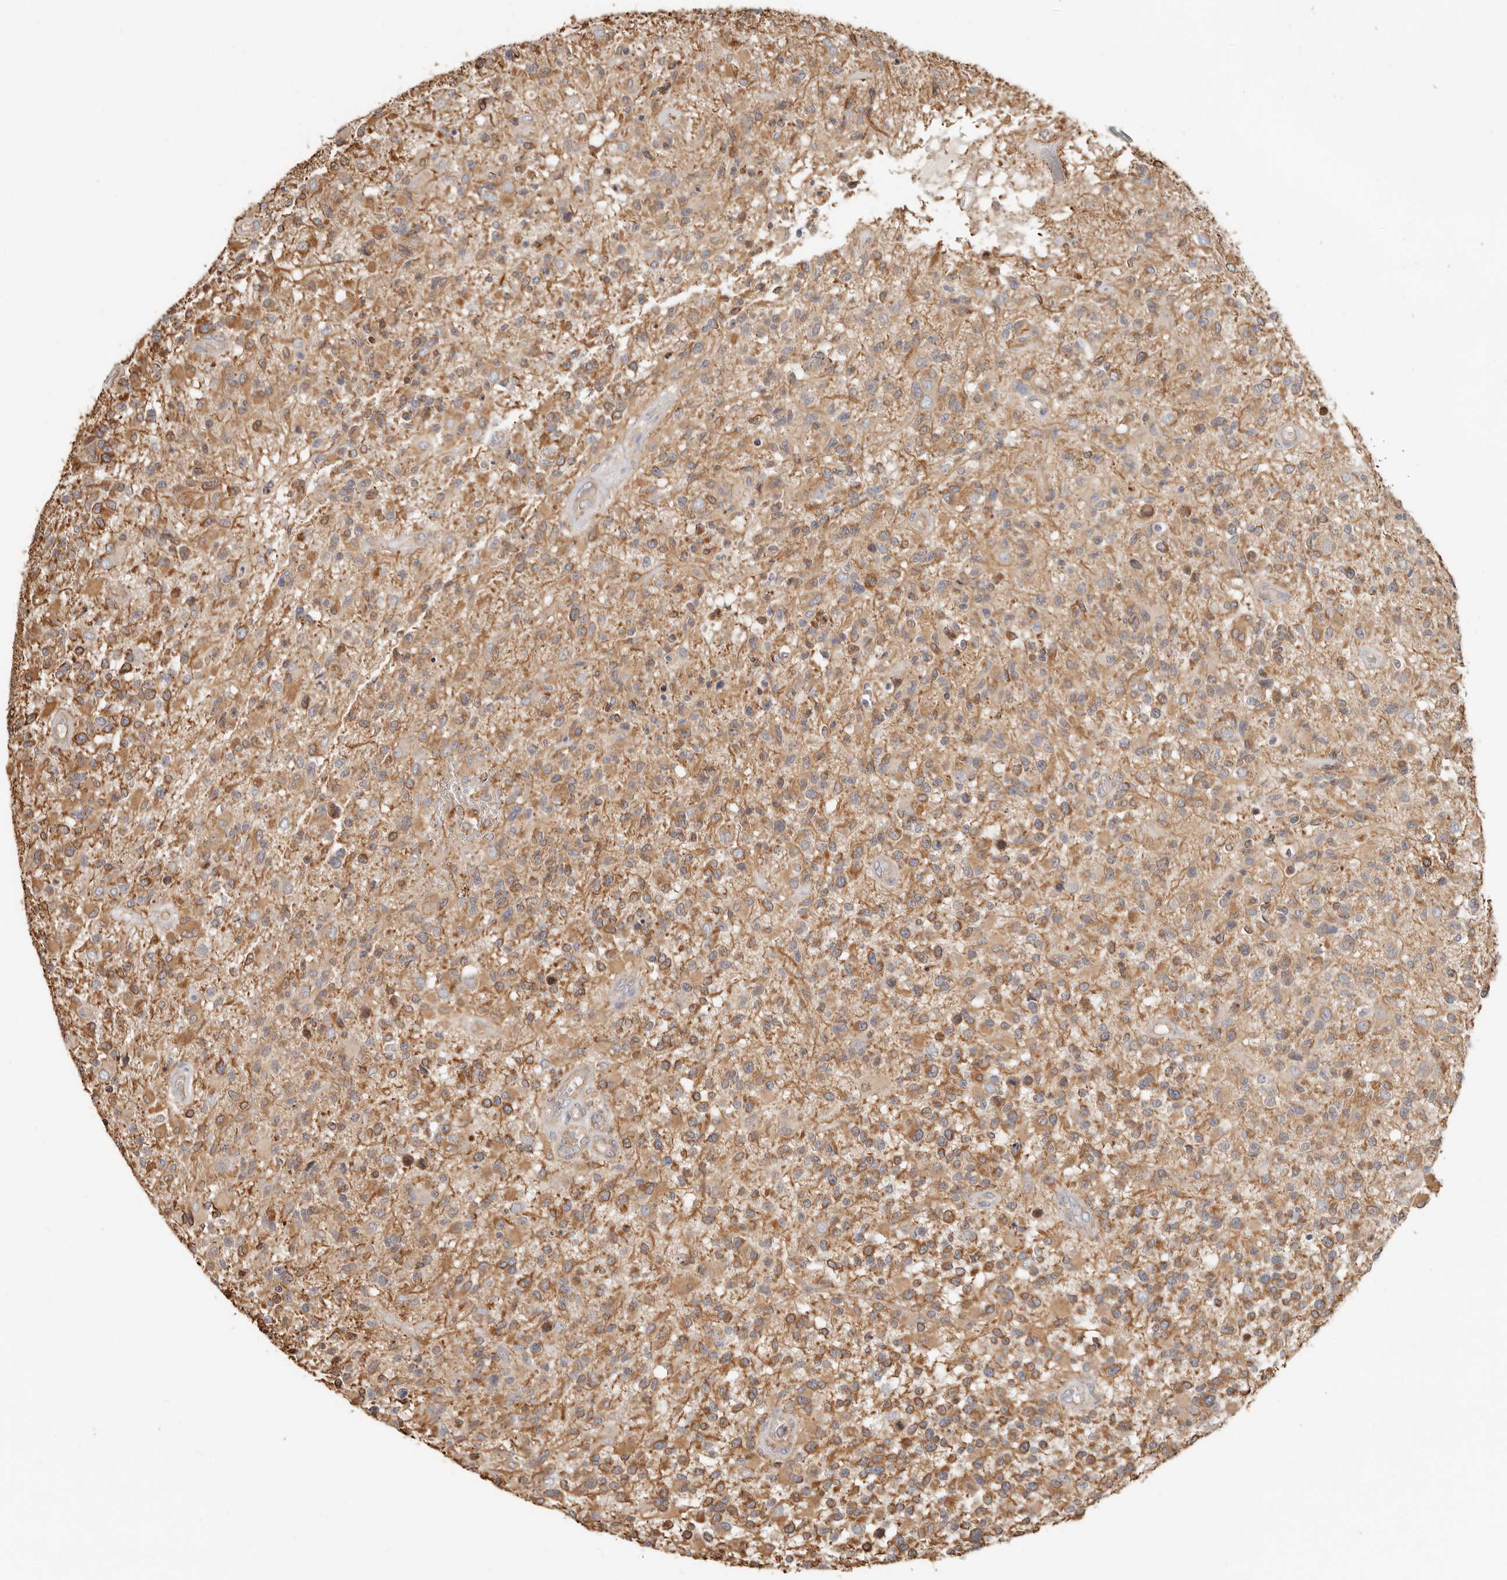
{"staining": {"intensity": "moderate", "quantity": ">75%", "location": "cytoplasmic/membranous"}, "tissue": "glioma", "cell_type": "Tumor cells", "image_type": "cancer", "snomed": [{"axis": "morphology", "description": "Glioma, malignant, High grade"}, {"axis": "morphology", "description": "Glioblastoma, NOS"}, {"axis": "topography", "description": "Brain"}], "caption": "An immunohistochemistry (IHC) micrograph of tumor tissue is shown. Protein staining in brown labels moderate cytoplasmic/membranous positivity in glioma within tumor cells.", "gene": "SPRING1", "patient": {"sex": "male", "age": 60}}